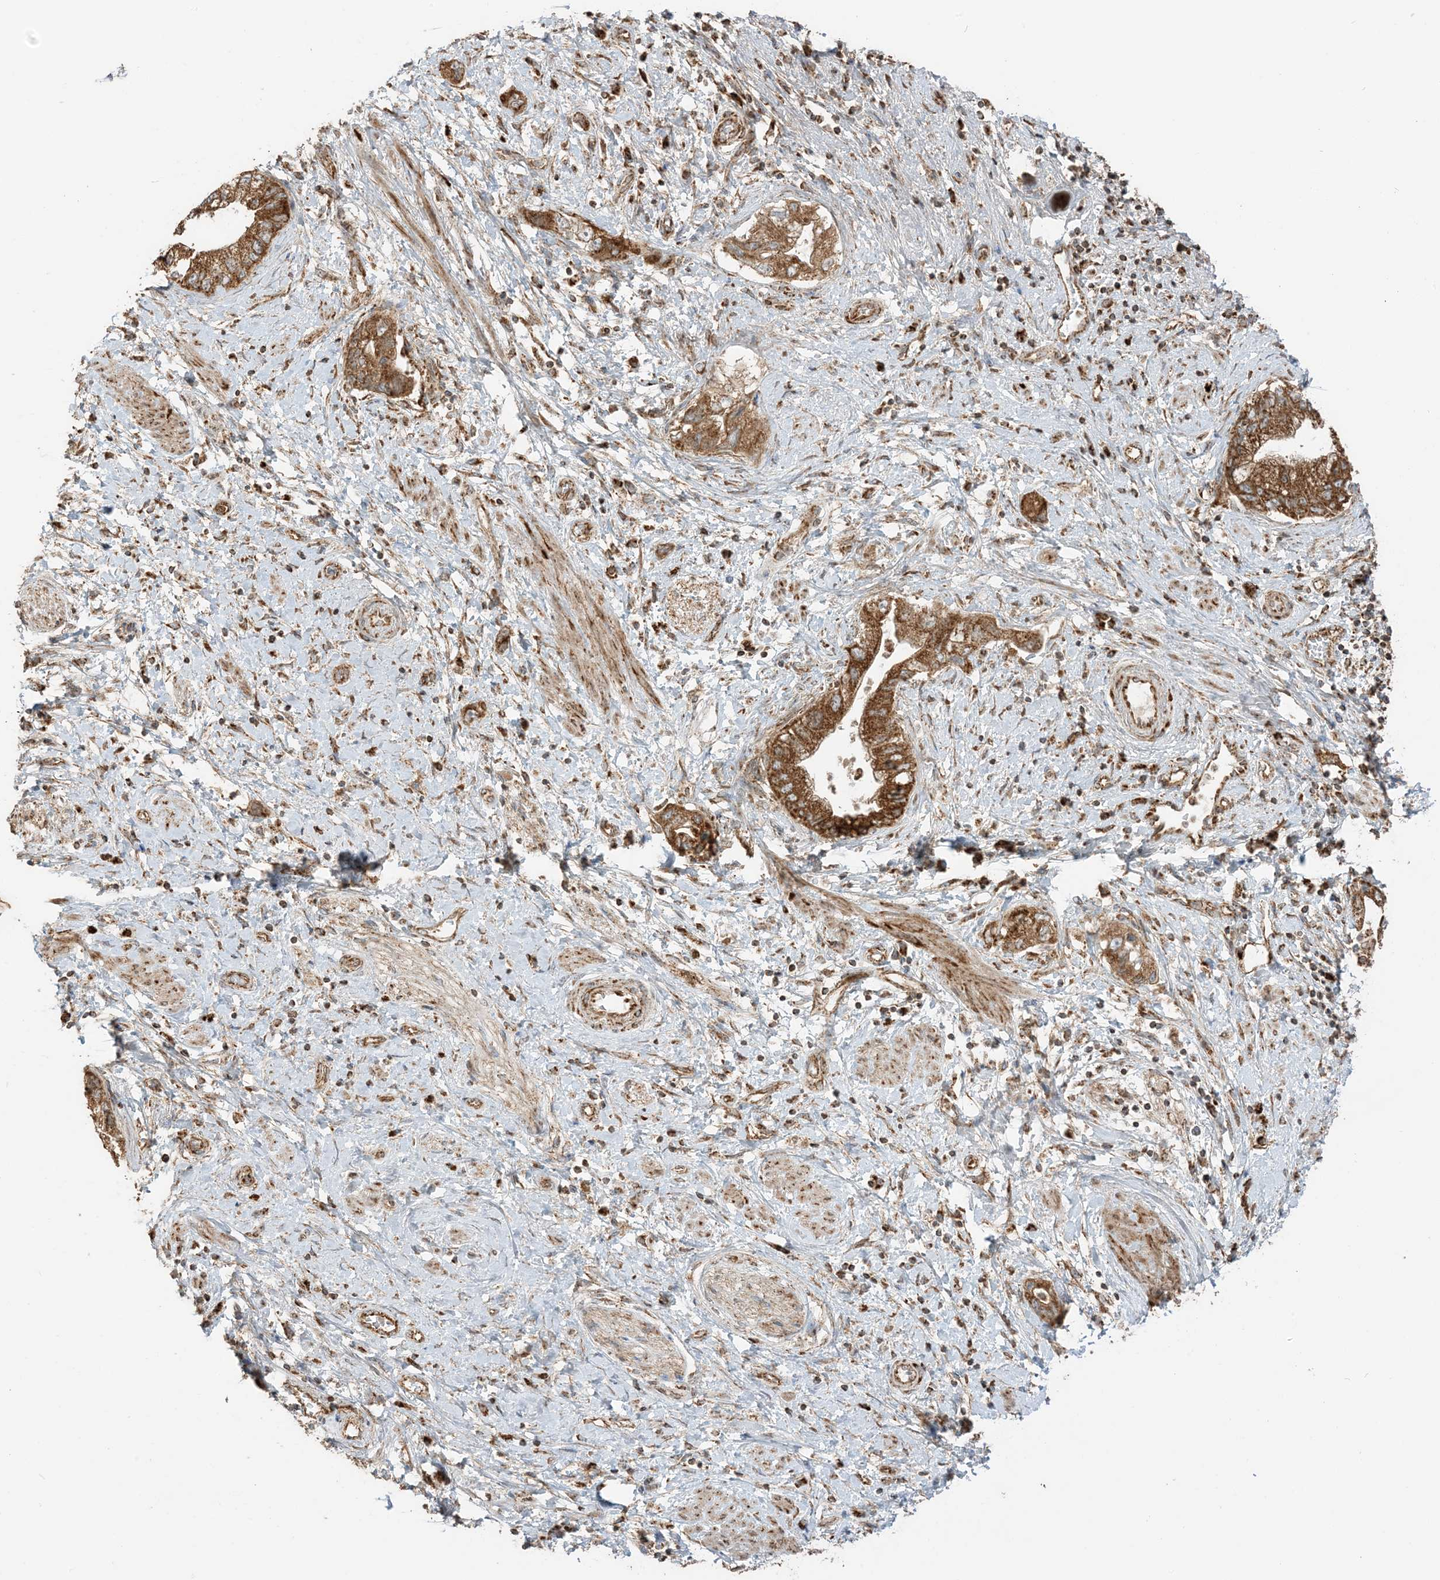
{"staining": {"intensity": "strong", "quantity": ">75%", "location": "cytoplasmic/membranous"}, "tissue": "pancreatic cancer", "cell_type": "Tumor cells", "image_type": "cancer", "snomed": [{"axis": "morphology", "description": "Adenocarcinoma, NOS"}, {"axis": "topography", "description": "Pancreas"}], "caption": "There is high levels of strong cytoplasmic/membranous staining in tumor cells of pancreatic cancer, as demonstrated by immunohistochemical staining (brown color).", "gene": "N4BP3", "patient": {"sex": "female", "age": 73}}